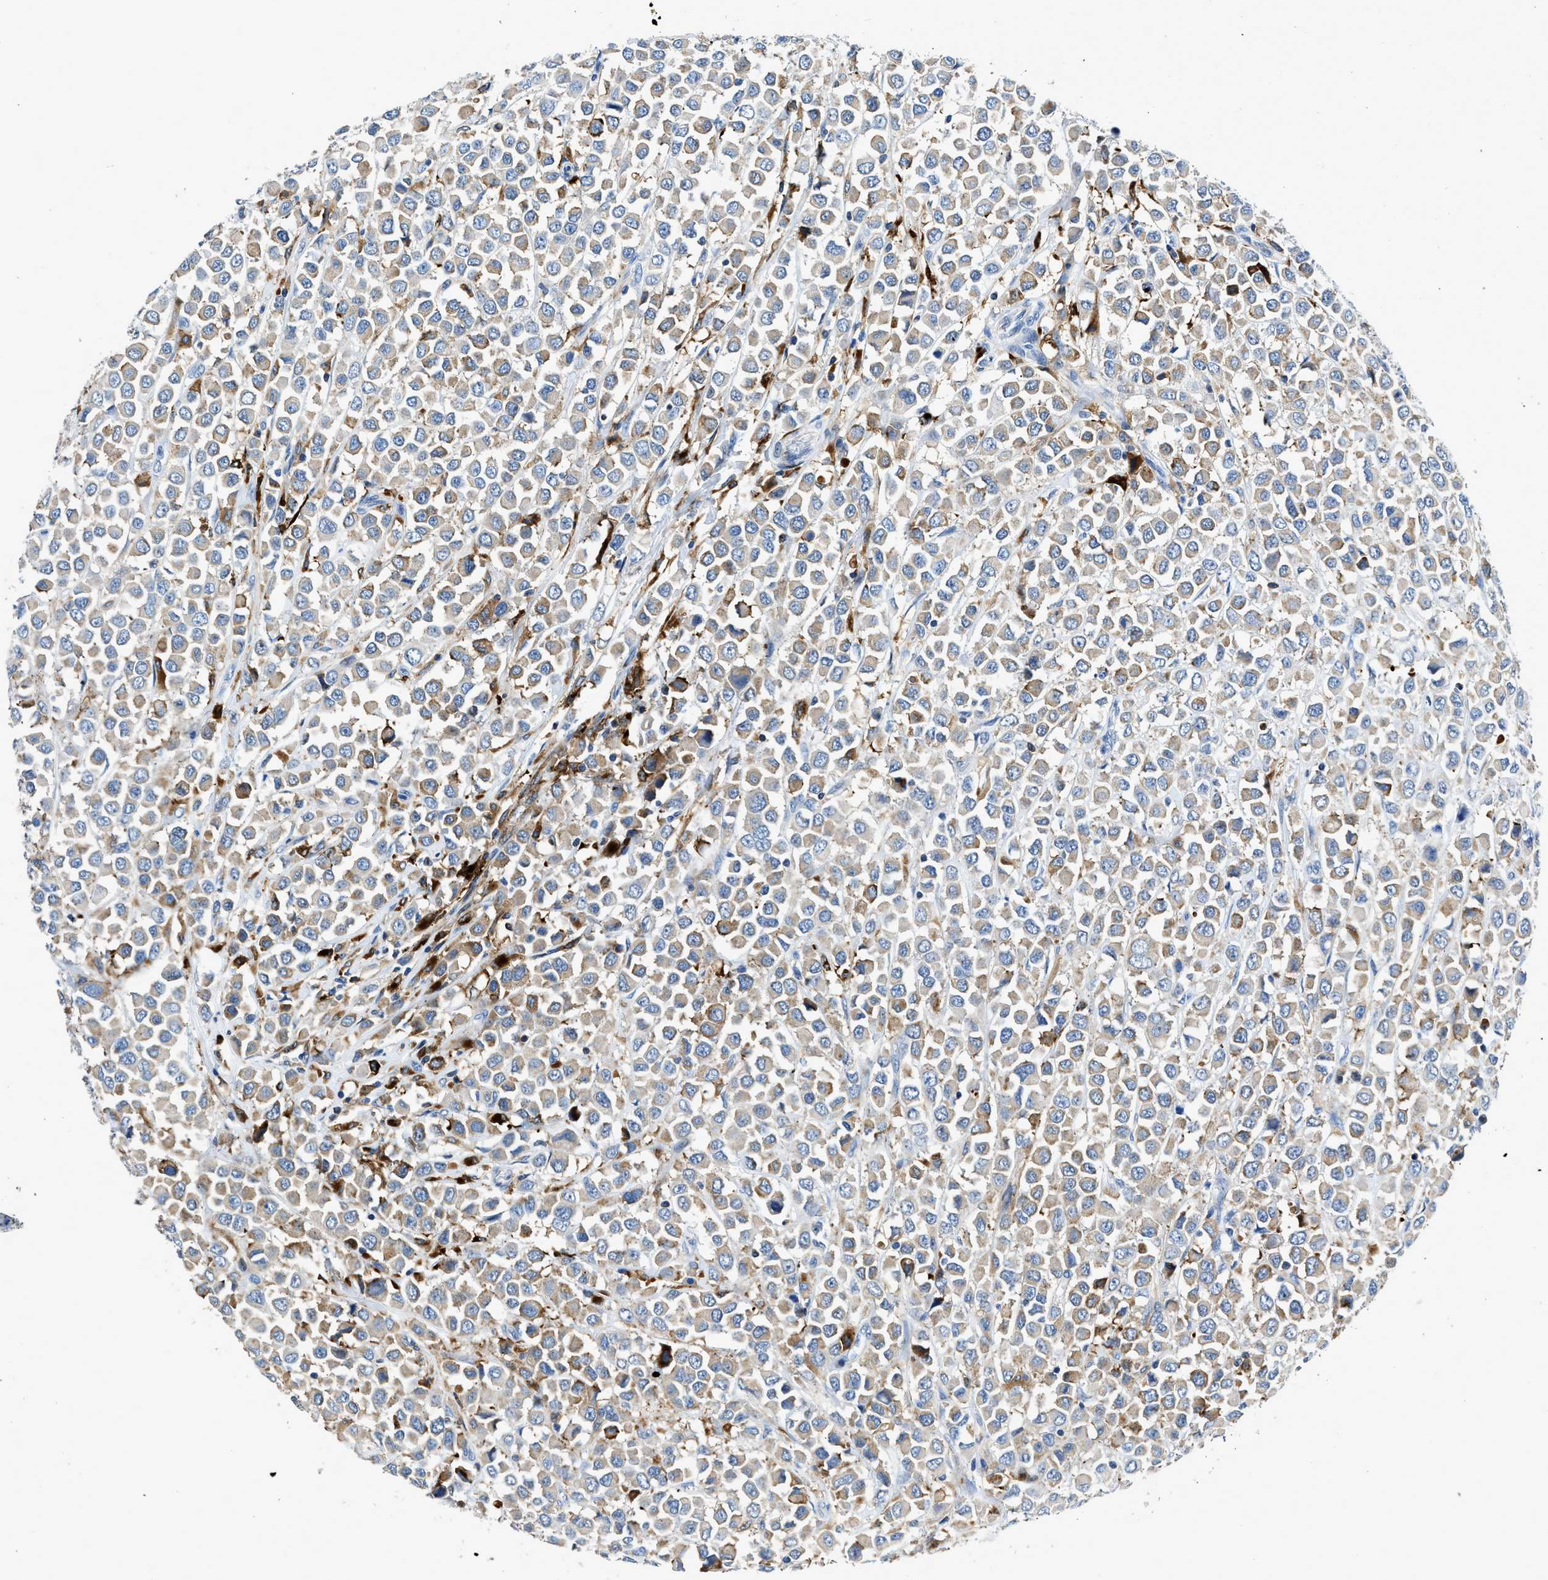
{"staining": {"intensity": "weak", "quantity": ">75%", "location": "cytoplasmic/membranous"}, "tissue": "breast cancer", "cell_type": "Tumor cells", "image_type": "cancer", "snomed": [{"axis": "morphology", "description": "Duct carcinoma"}, {"axis": "topography", "description": "Breast"}], "caption": "An immunohistochemistry (IHC) micrograph of tumor tissue is shown. Protein staining in brown highlights weak cytoplasmic/membranous positivity in invasive ductal carcinoma (breast) within tumor cells. (Stains: DAB in brown, nuclei in blue, Microscopy: brightfield microscopy at high magnification).", "gene": "CD226", "patient": {"sex": "female", "age": 61}}